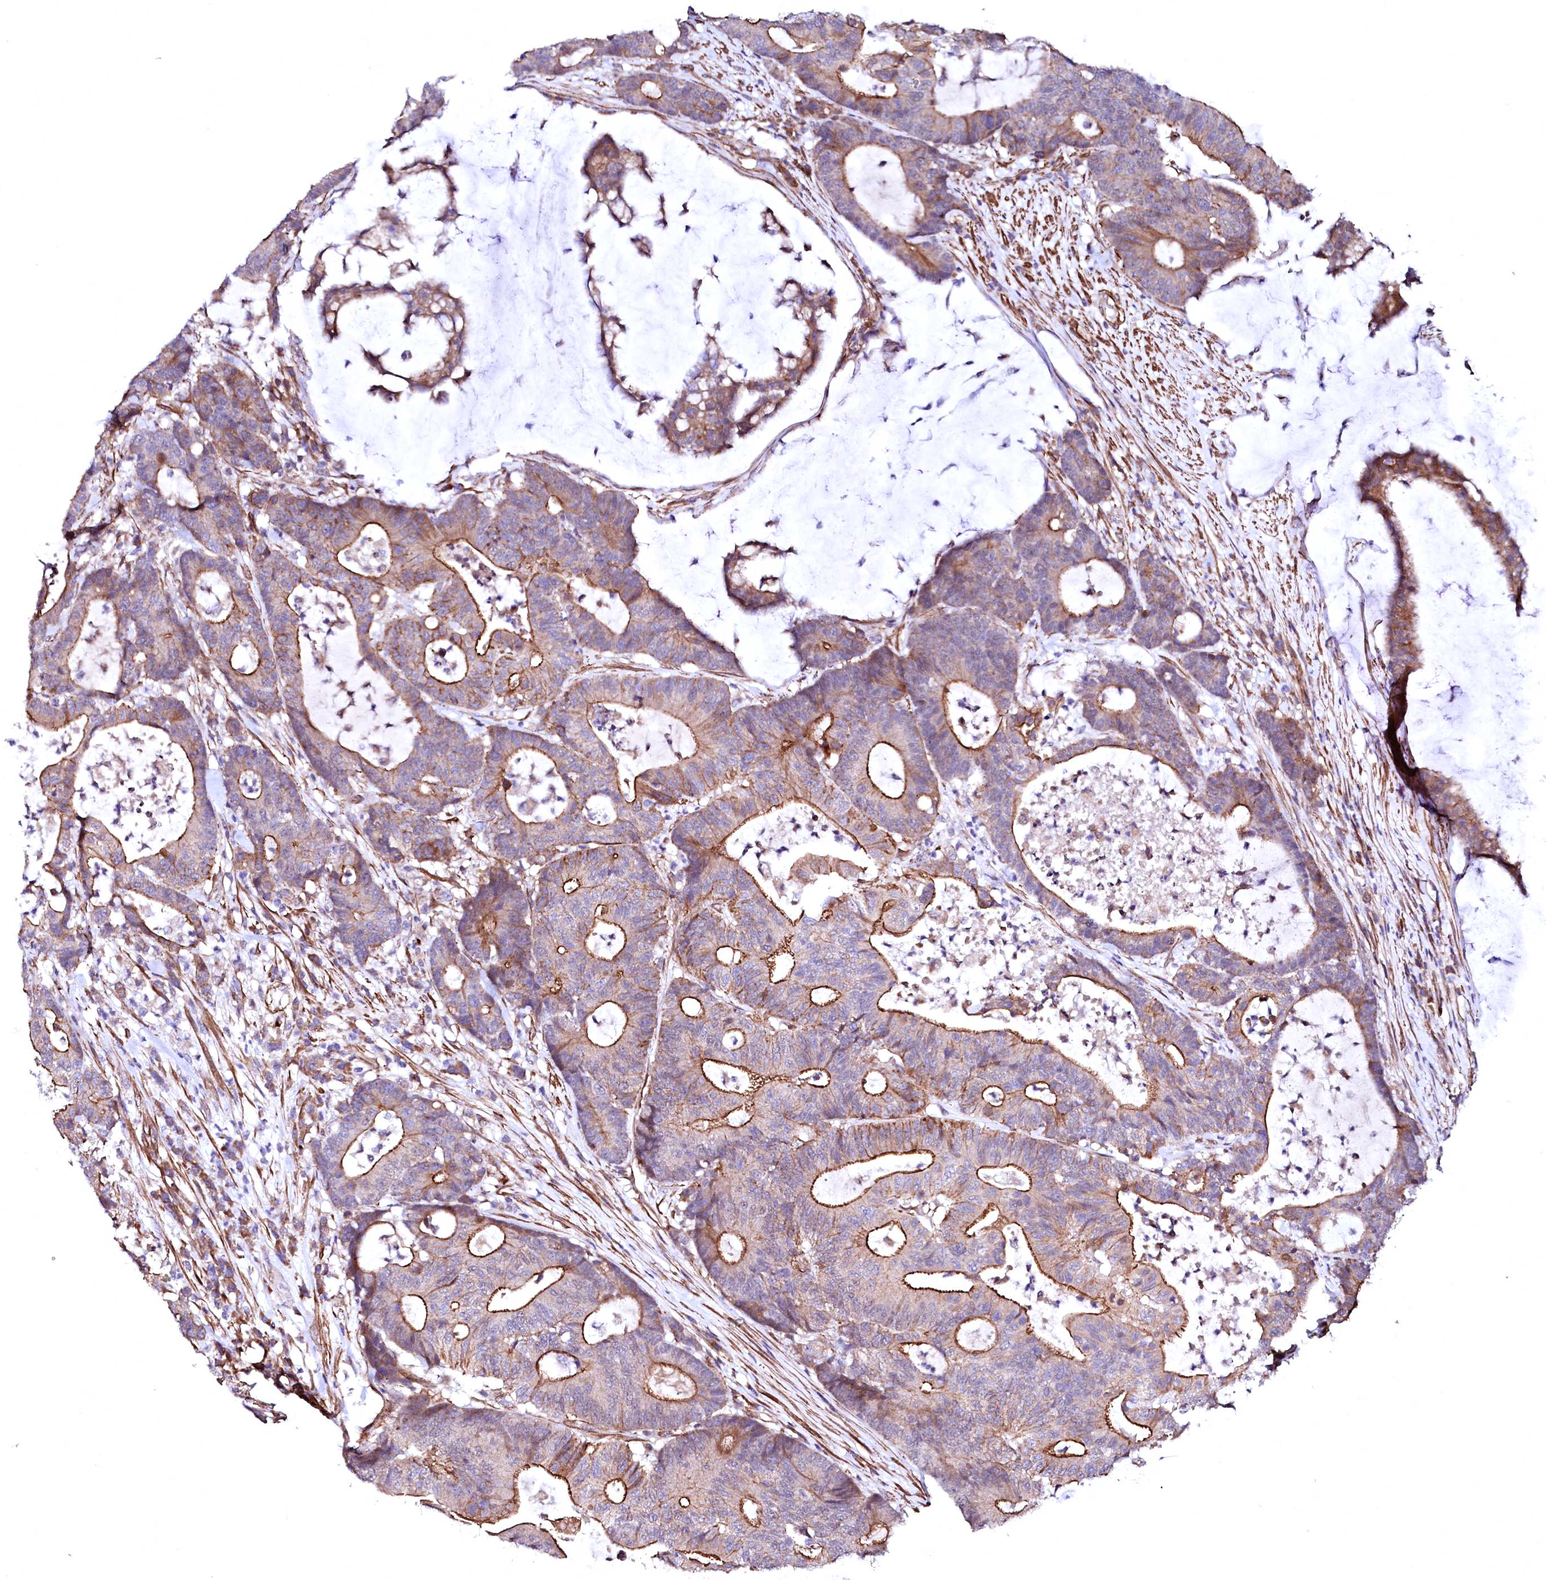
{"staining": {"intensity": "strong", "quantity": "25%-75%", "location": "cytoplasmic/membranous"}, "tissue": "colorectal cancer", "cell_type": "Tumor cells", "image_type": "cancer", "snomed": [{"axis": "morphology", "description": "Adenocarcinoma, NOS"}, {"axis": "topography", "description": "Colon"}], "caption": "Approximately 25%-75% of tumor cells in human colorectal cancer (adenocarcinoma) demonstrate strong cytoplasmic/membranous protein positivity as visualized by brown immunohistochemical staining.", "gene": "GPR176", "patient": {"sex": "female", "age": 84}}